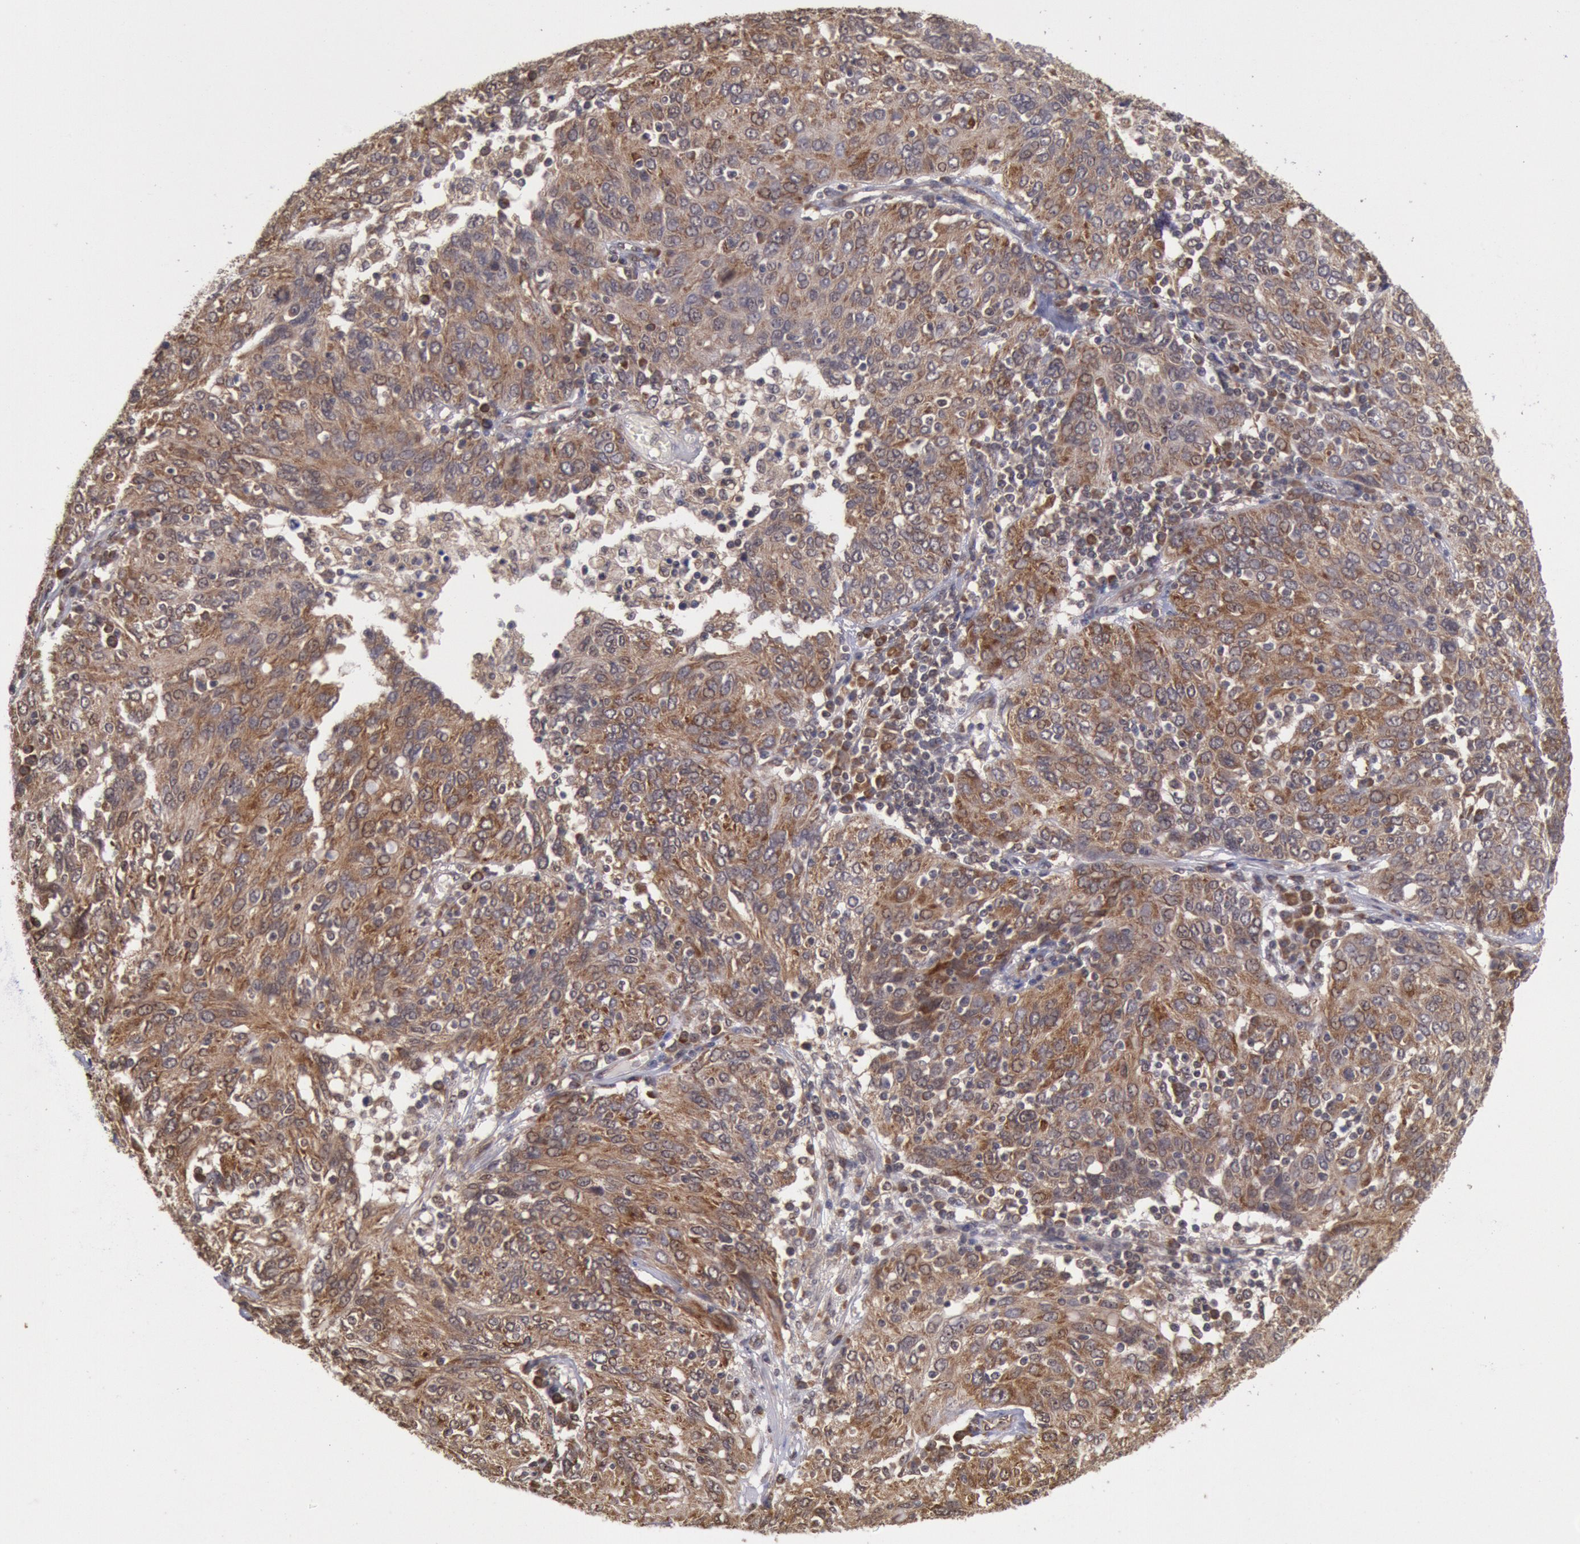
{"staining": {"intensity": "moderate", "quantity": ">75%", "location": "cytoplasmic/membranous"}, "tissue": "ovarian cancer", "cell_type": "Tumor cells", "image_type": "cancer", "snomed": [{"axis": "morphology", "description": "Carcinoma, endometroid"}, {"axis": "topography", "description": "Ovary"}], "caption": "Brown immunohistochemical staining in human ovarian cancer exhibits moderate cytoplasmic/membranous staining in about >75% of tumor cells.", "gene": "STX17", "patient": {"sex": "female", "age": 50}}